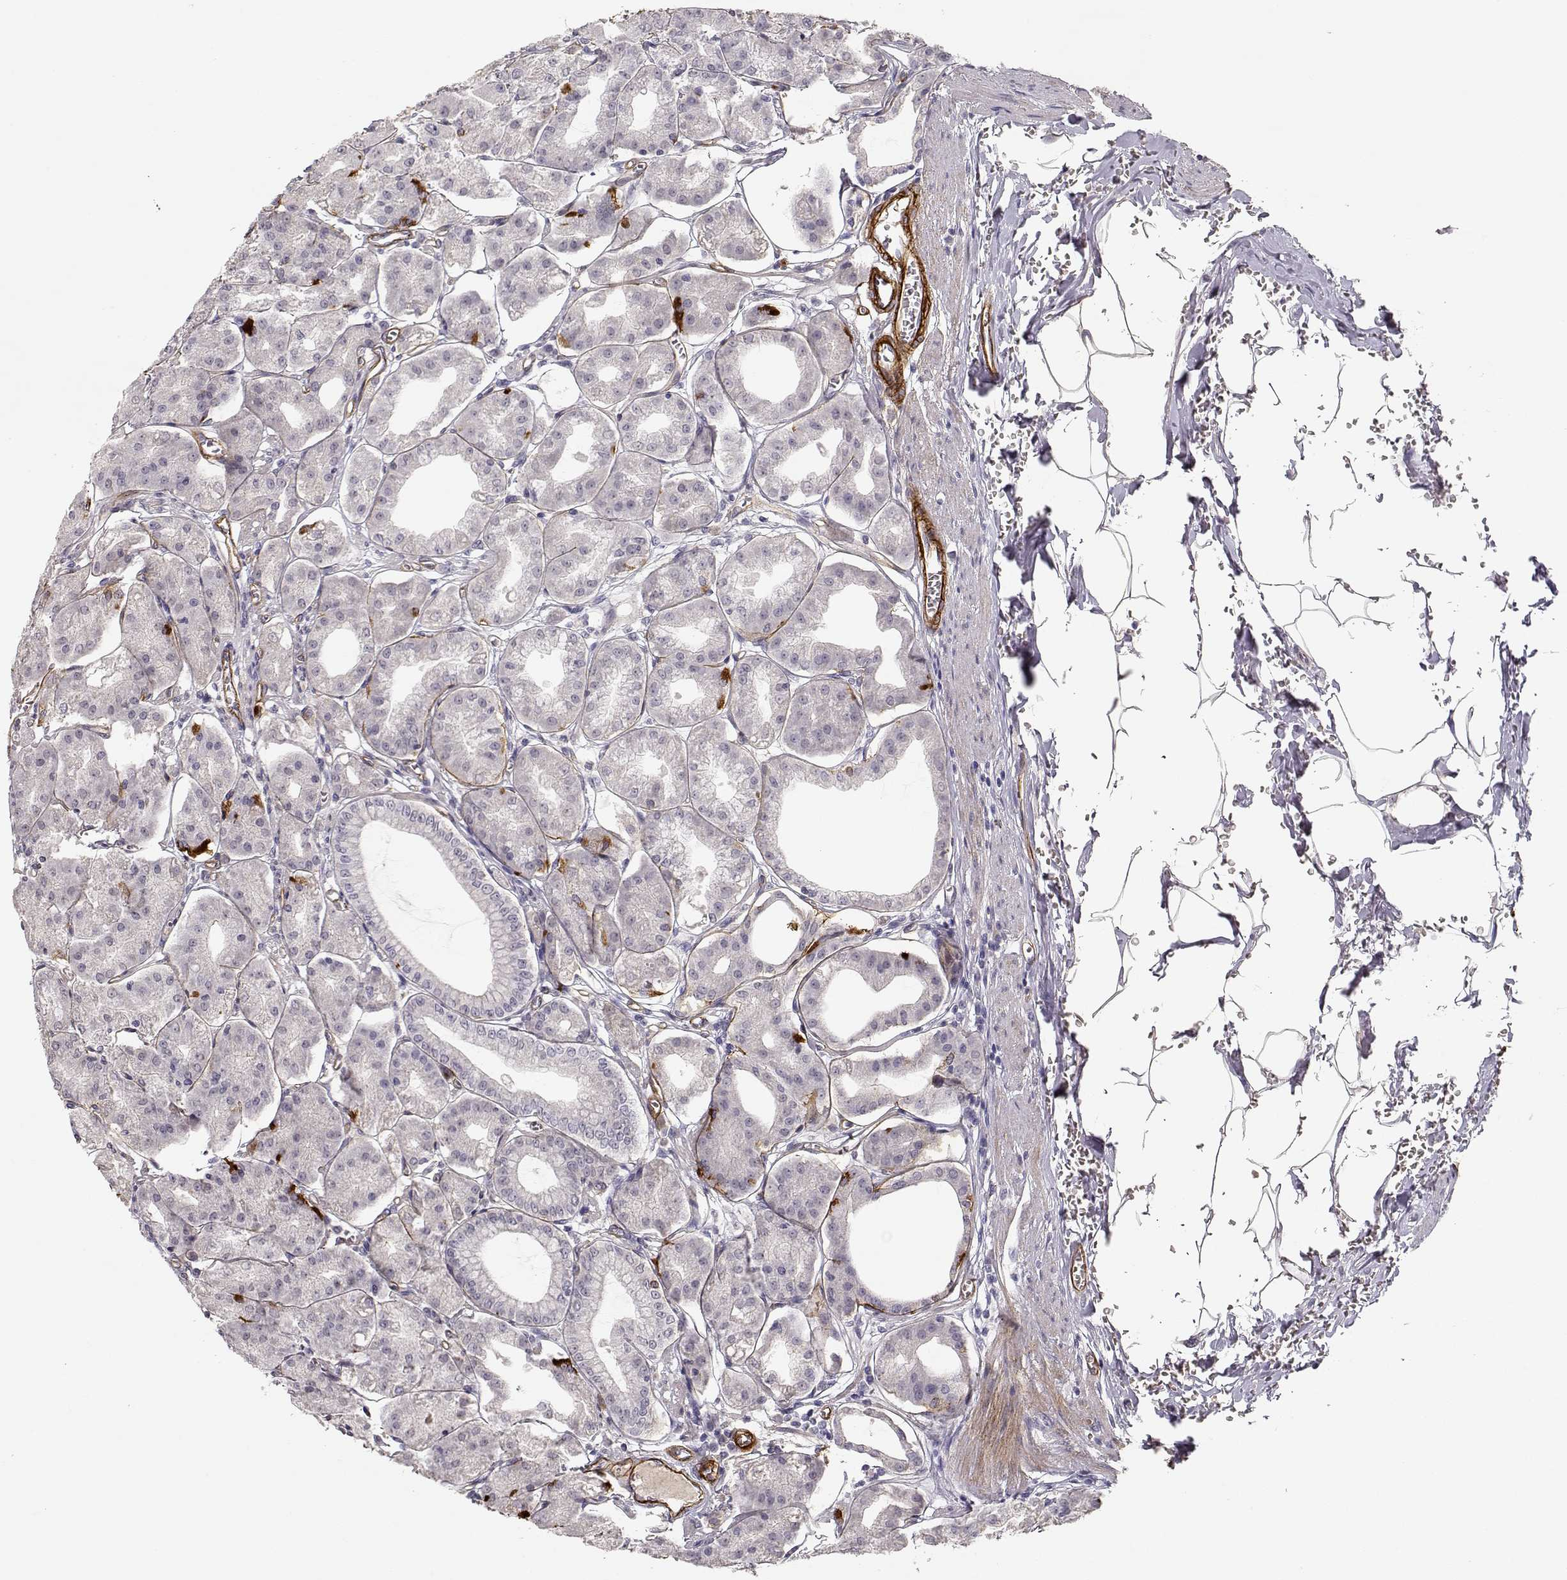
{"staining": {"intensity": "negative", "quantity": "none", "location": "none"}, "tissue": "stomach", "cell_type": "Glandular cells", "image_type": "normal", "snomed": [{"axis": "morphology", "description": "Normal tissue, NOS"}, {"axis": "topography", "description": "Stomach, lower"}], "caption": "IHC micrograph of normal stomach: human stomach stained with DAB (3,3'-diaminobenzidine) shows no significant protein expression in glandular cells.", "gene": "LAMA5", "patient": {"sex": "male", "age": 71}}